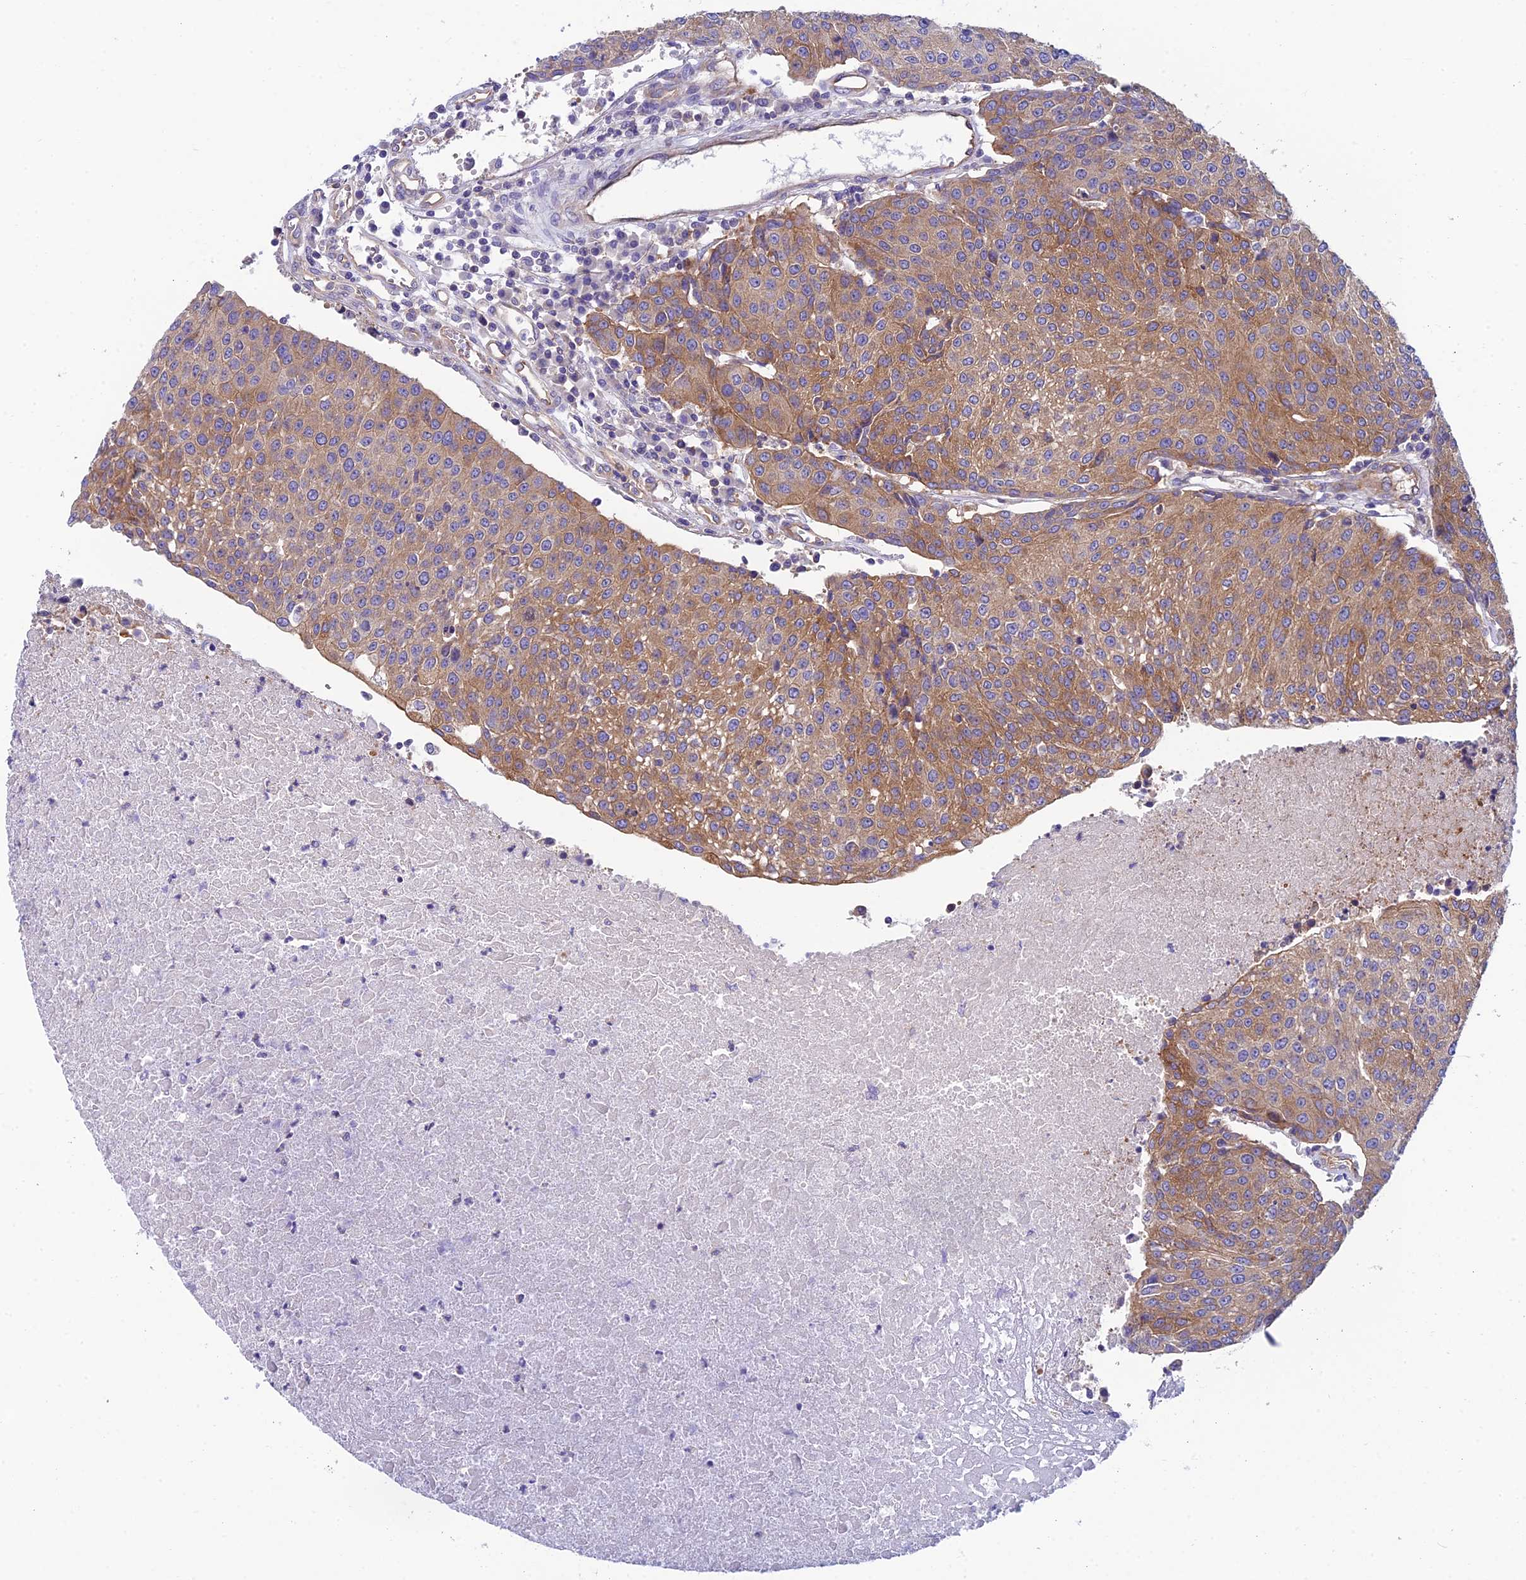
{"staining": {"intensity": "moderate", "quantity": ">75%", "location": "cytoplasmic/membranous"}, "tissue": "urothelial cancer", "cell_type": "Tumor cells", "image_type": "cancer", "snomed": [{"axis": "morphology", "description": "Urothelial carcinoma, High grade"}, {"axis": "topography", "description": "Urinary bladder"}], "caption": "Moderate cytoplasmic/membranous positivity for a protein is identified in about >75% of tumor cells of high-grade urothelial carcinoma using immunohistochemistry (IHC).", "gene": "PPFIA3", "patient": {"sex": "female", "age": 85}}